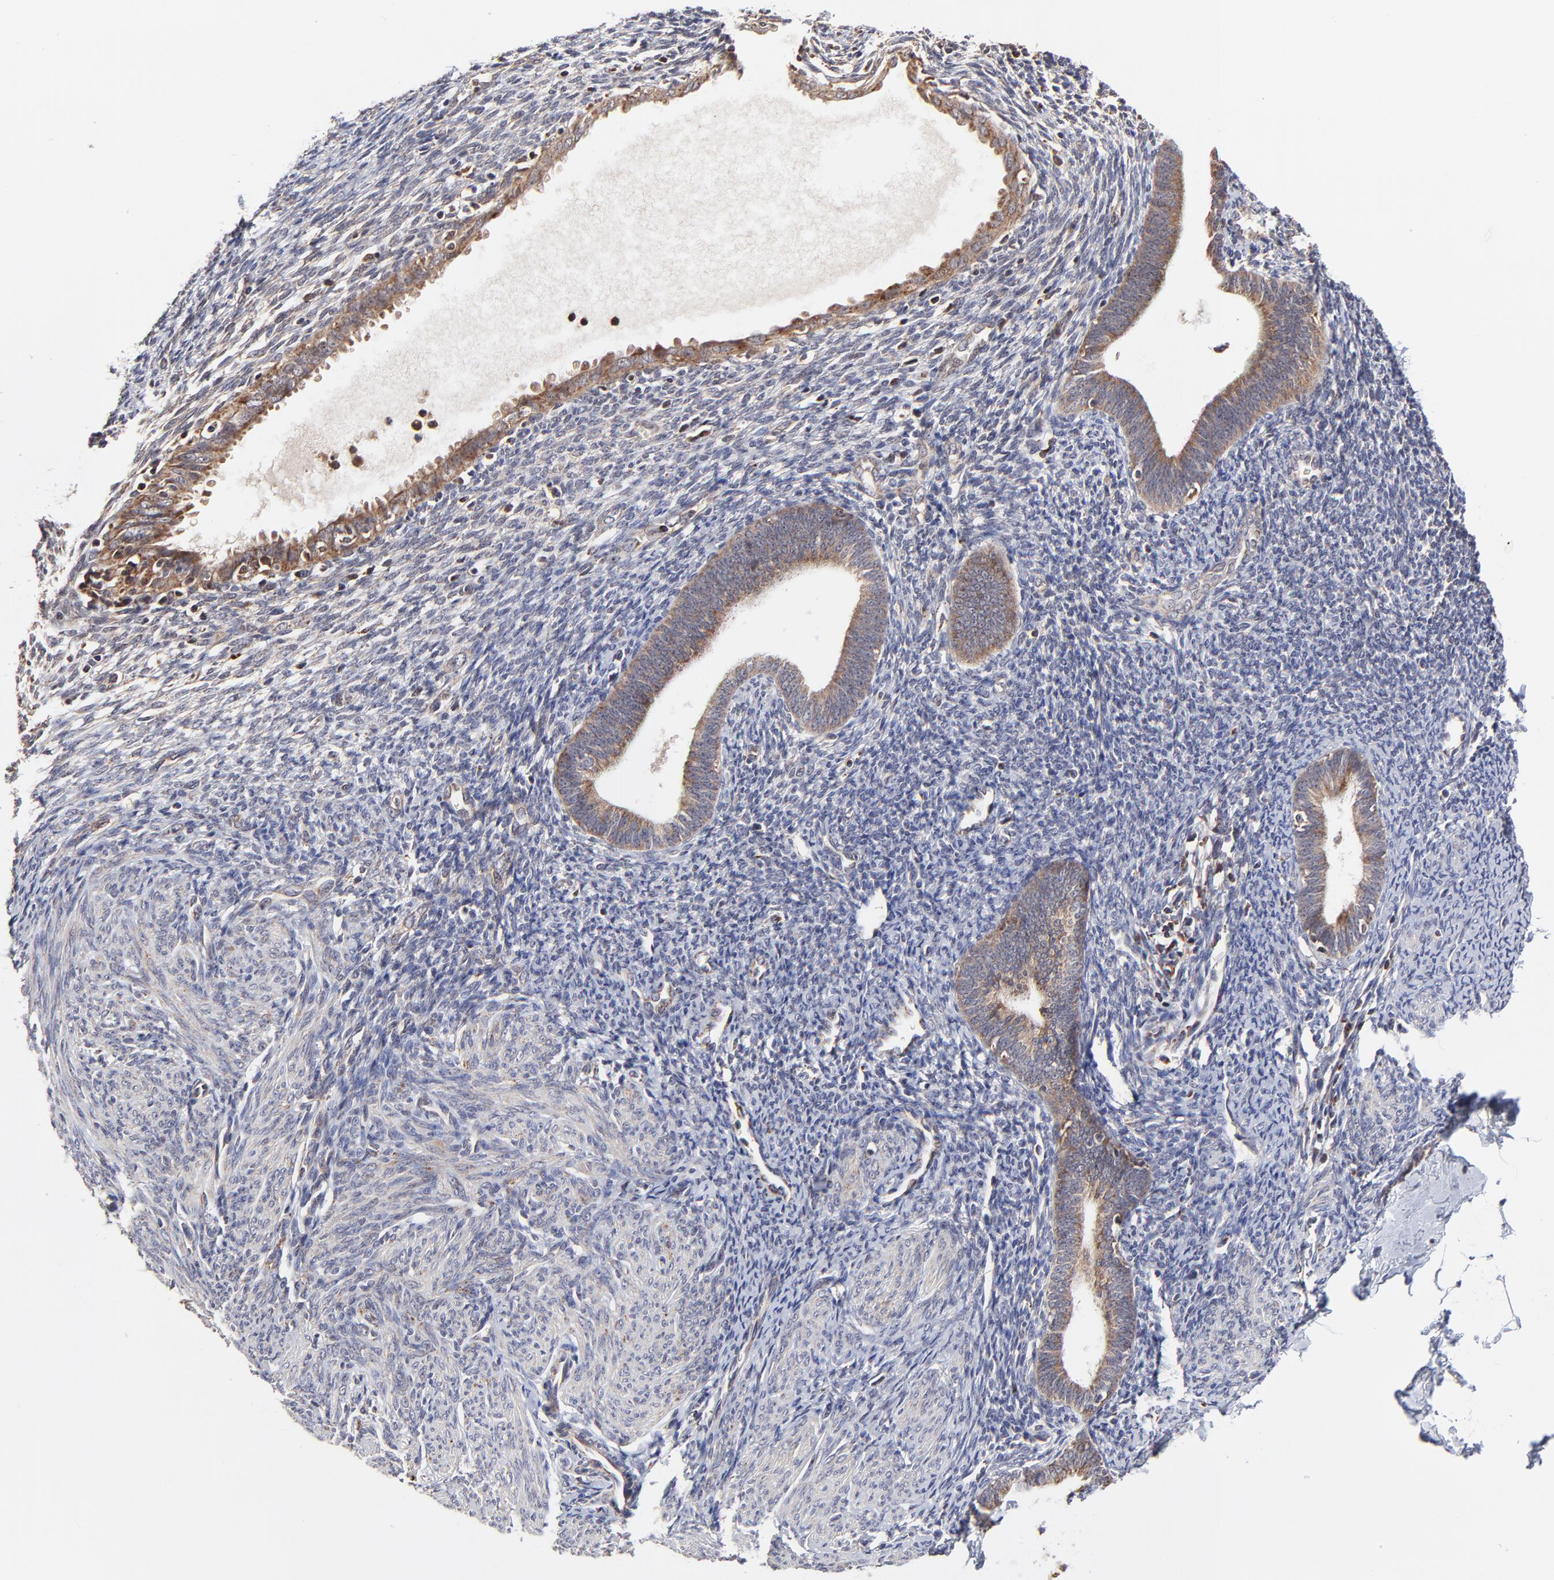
{"staining": {"intensity": "negative", "quantity": "none", "location": "none"}, "tissue": "endometrium", "cell_type": "Cells in endometrial stroma", "image_type": "normal", "snomed": [{"axis": "morphology", "description": "Normal tissue, NOS"}, {"axis": "topography", "description": "Smooth muscle"}, {"axis": "topography", "description": "Endometrium"}], "caption": "IHC of unremarkable human endometrium exhibits no staining in cells in endometrial stroma. (IHC, brightfield microscopy, high magnification).", "gene": "MAP2K7", "patient": {"sex": "female", "age": 57}}